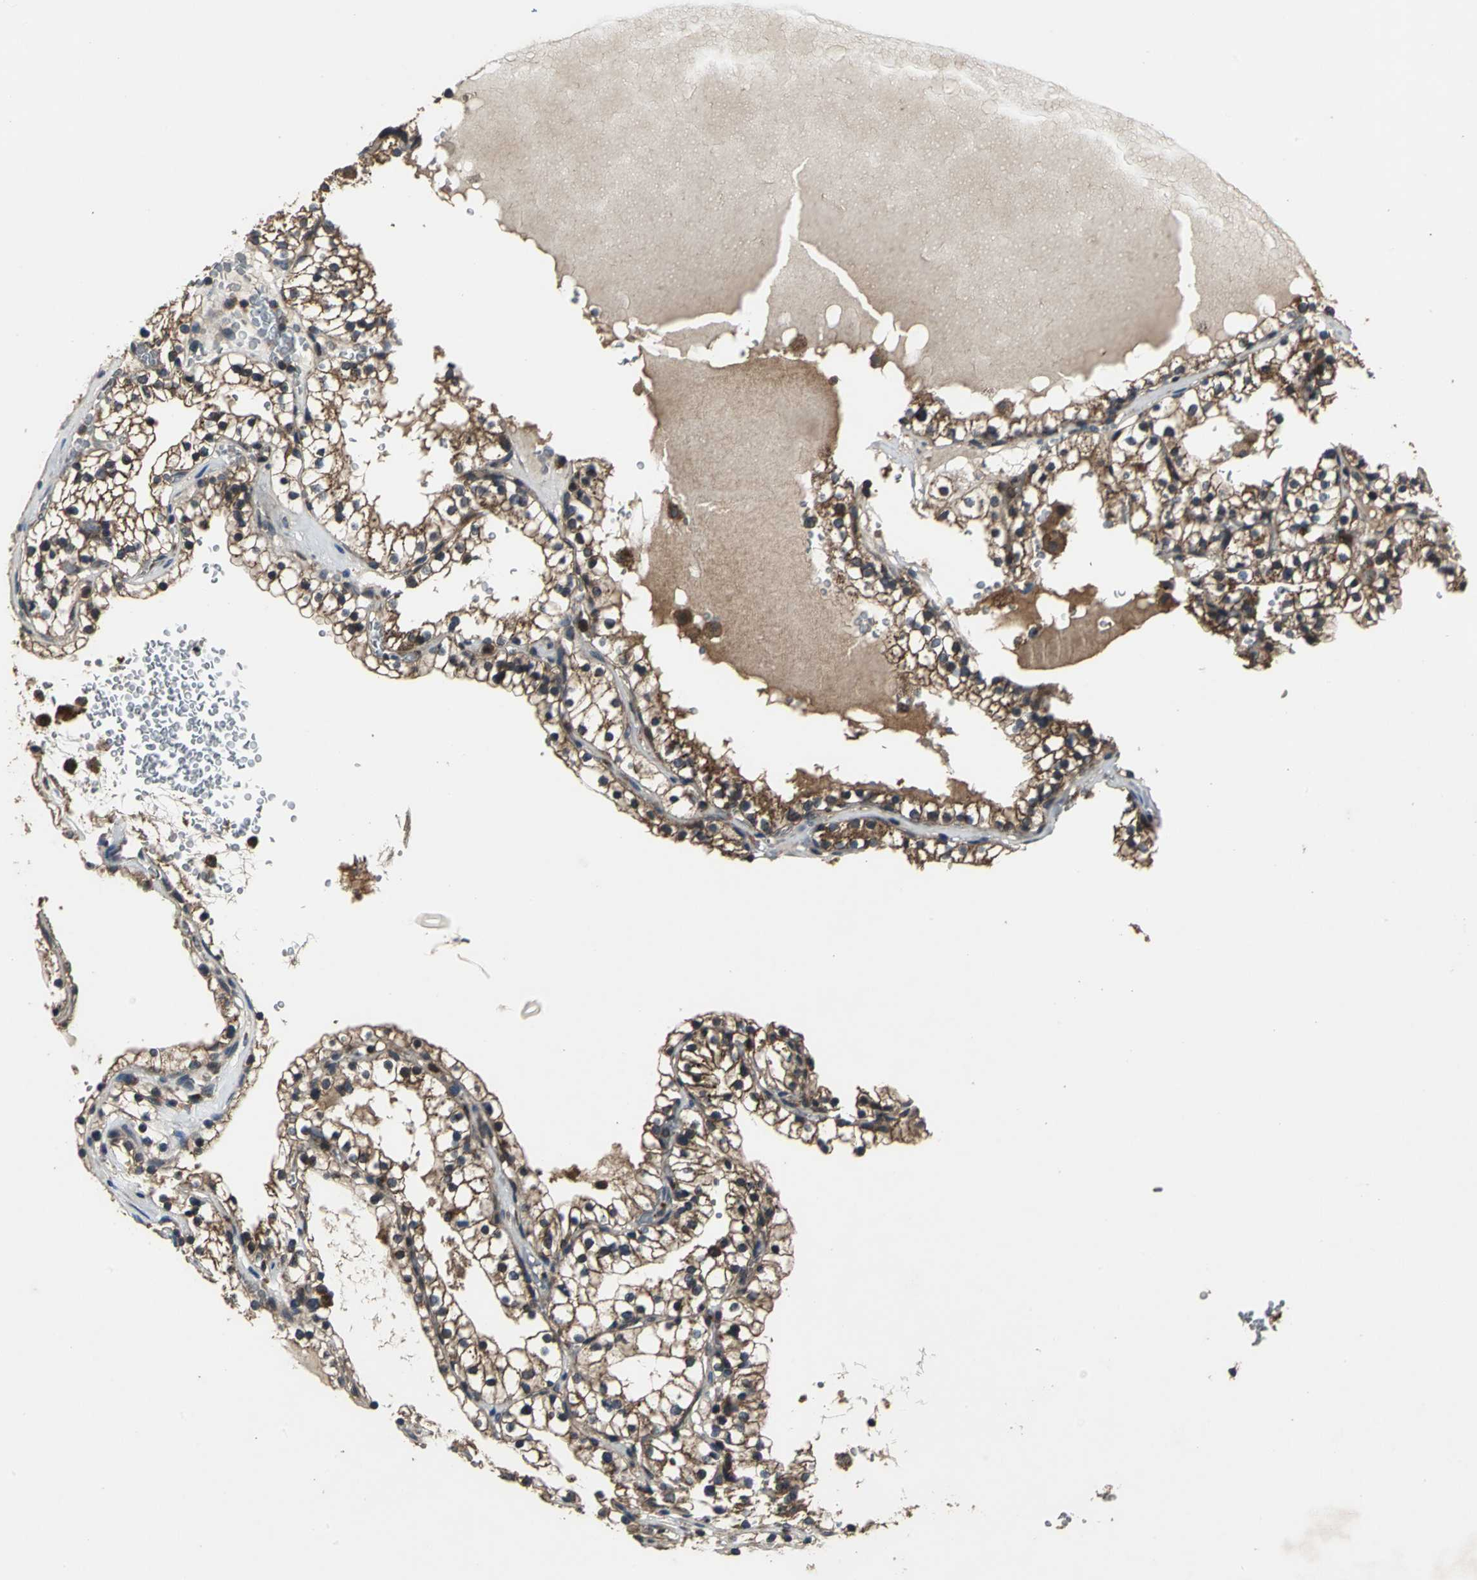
{"staining": {"intensity": "strong", "quantity": ">75%", "location": "cytoplasmic/membranous,nuclear"}, "tissue": "renal cancer", "cell_type": "Tumor cells", "image_type": "cancer", "snomed": [{"axis": "morphology", "description": "Adenocarcinoma, NOS"}, {"axis": "topography", "description": "Kidney"}], "caption": "Renal cancer stained with a brown dye shows strong cytoplasmic/membranous and nuclear positive staining in about >75% of tumor cells.", "gene": "ZNF608", "patient": {"sex": "female", "age": 41}}